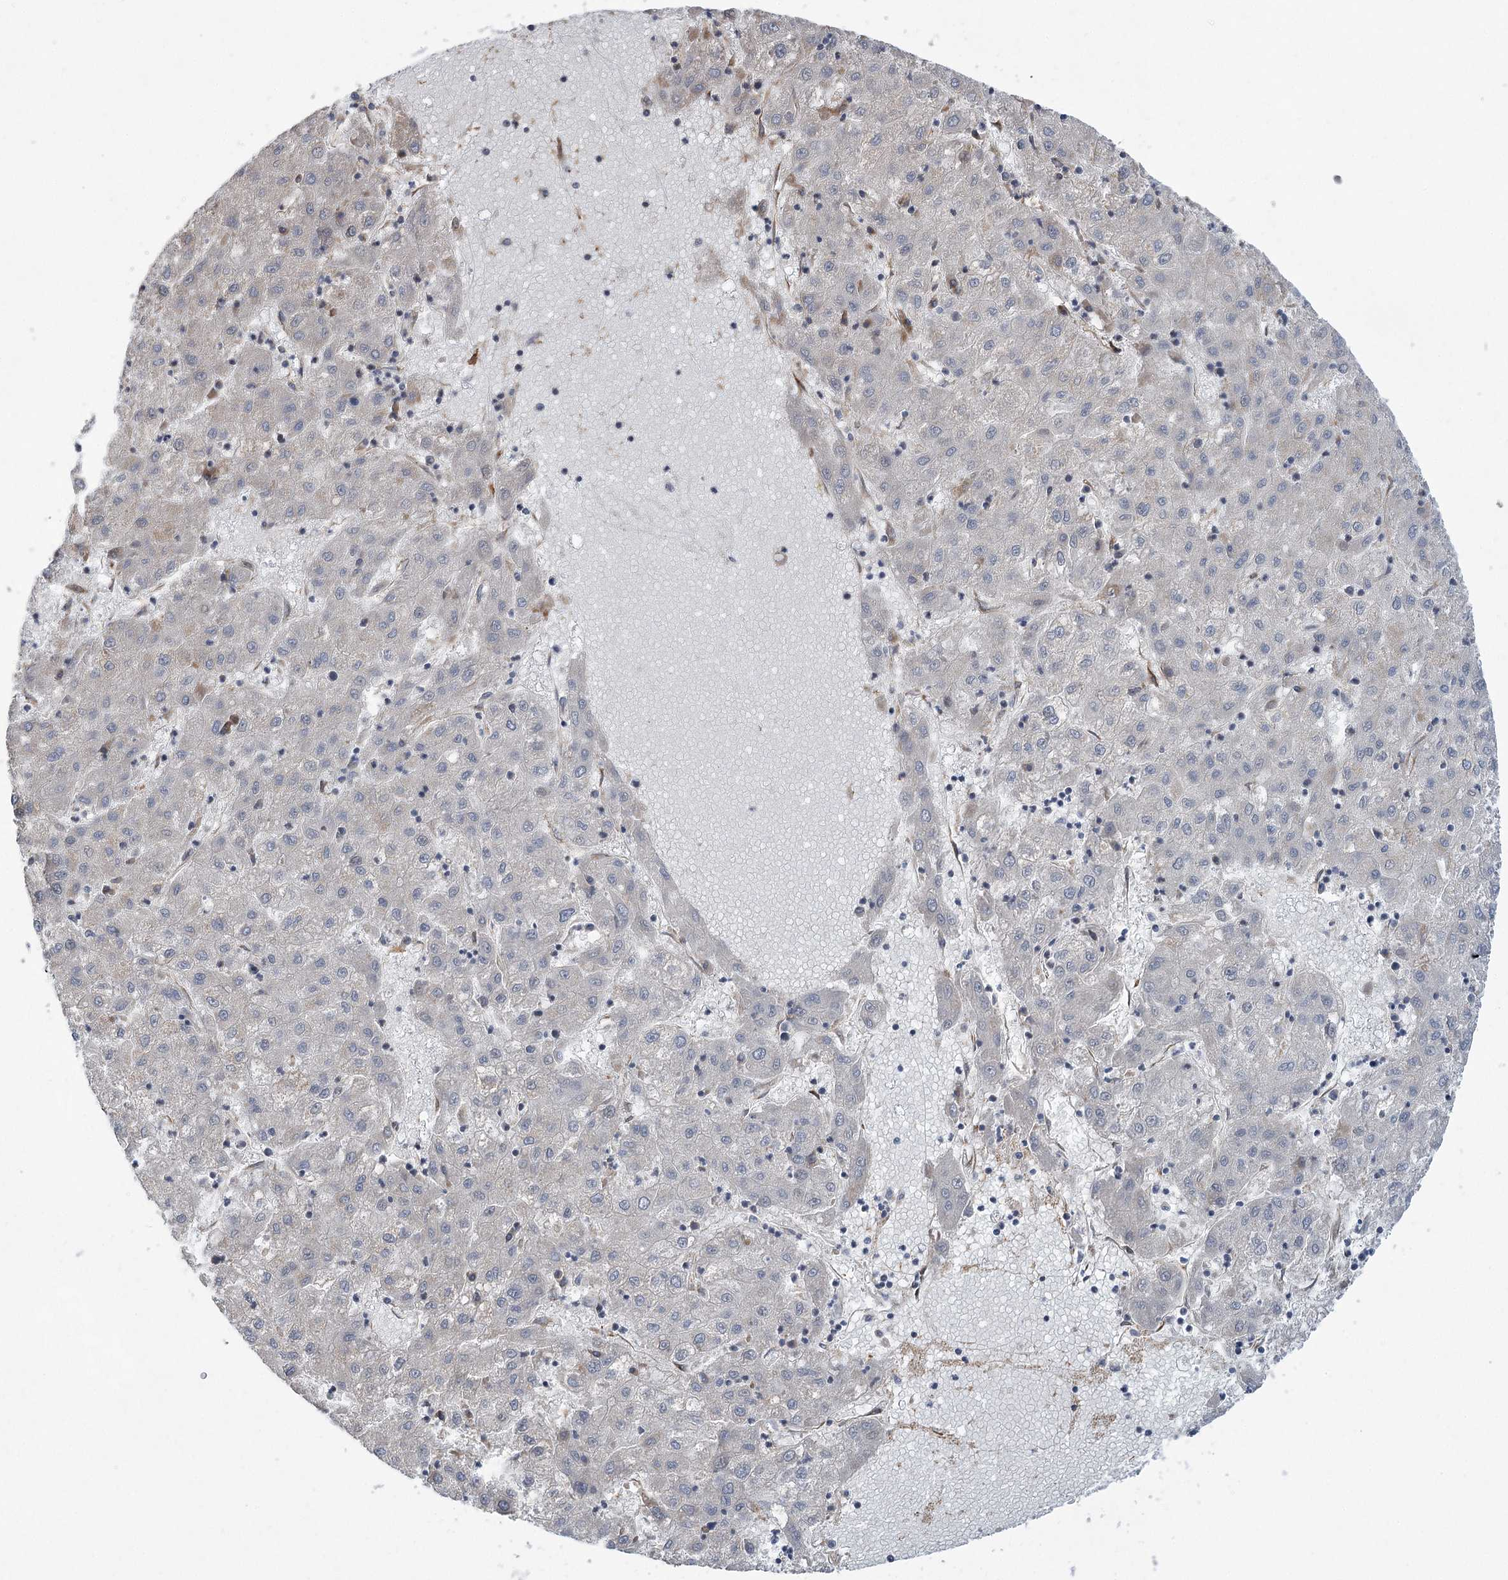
{"staining": {"intensity": "negative", "quantity": "none", "location": "none"}, "tissue": "liver cancer", "cell_type": "Tumor cells", "image_type": "cancer", "snomed": [{"axis": "morphology", "description": "Carcinoma, Hepatocellular, NOS"}, {"axis": "topography", "description": "Liver"}], "caption": "A photomicrograph of liver cancer stained for a protein displays no brown staining in tumor cells.", "gene": "RWDD4", "patient": {"sex": "male", "age": 72}}